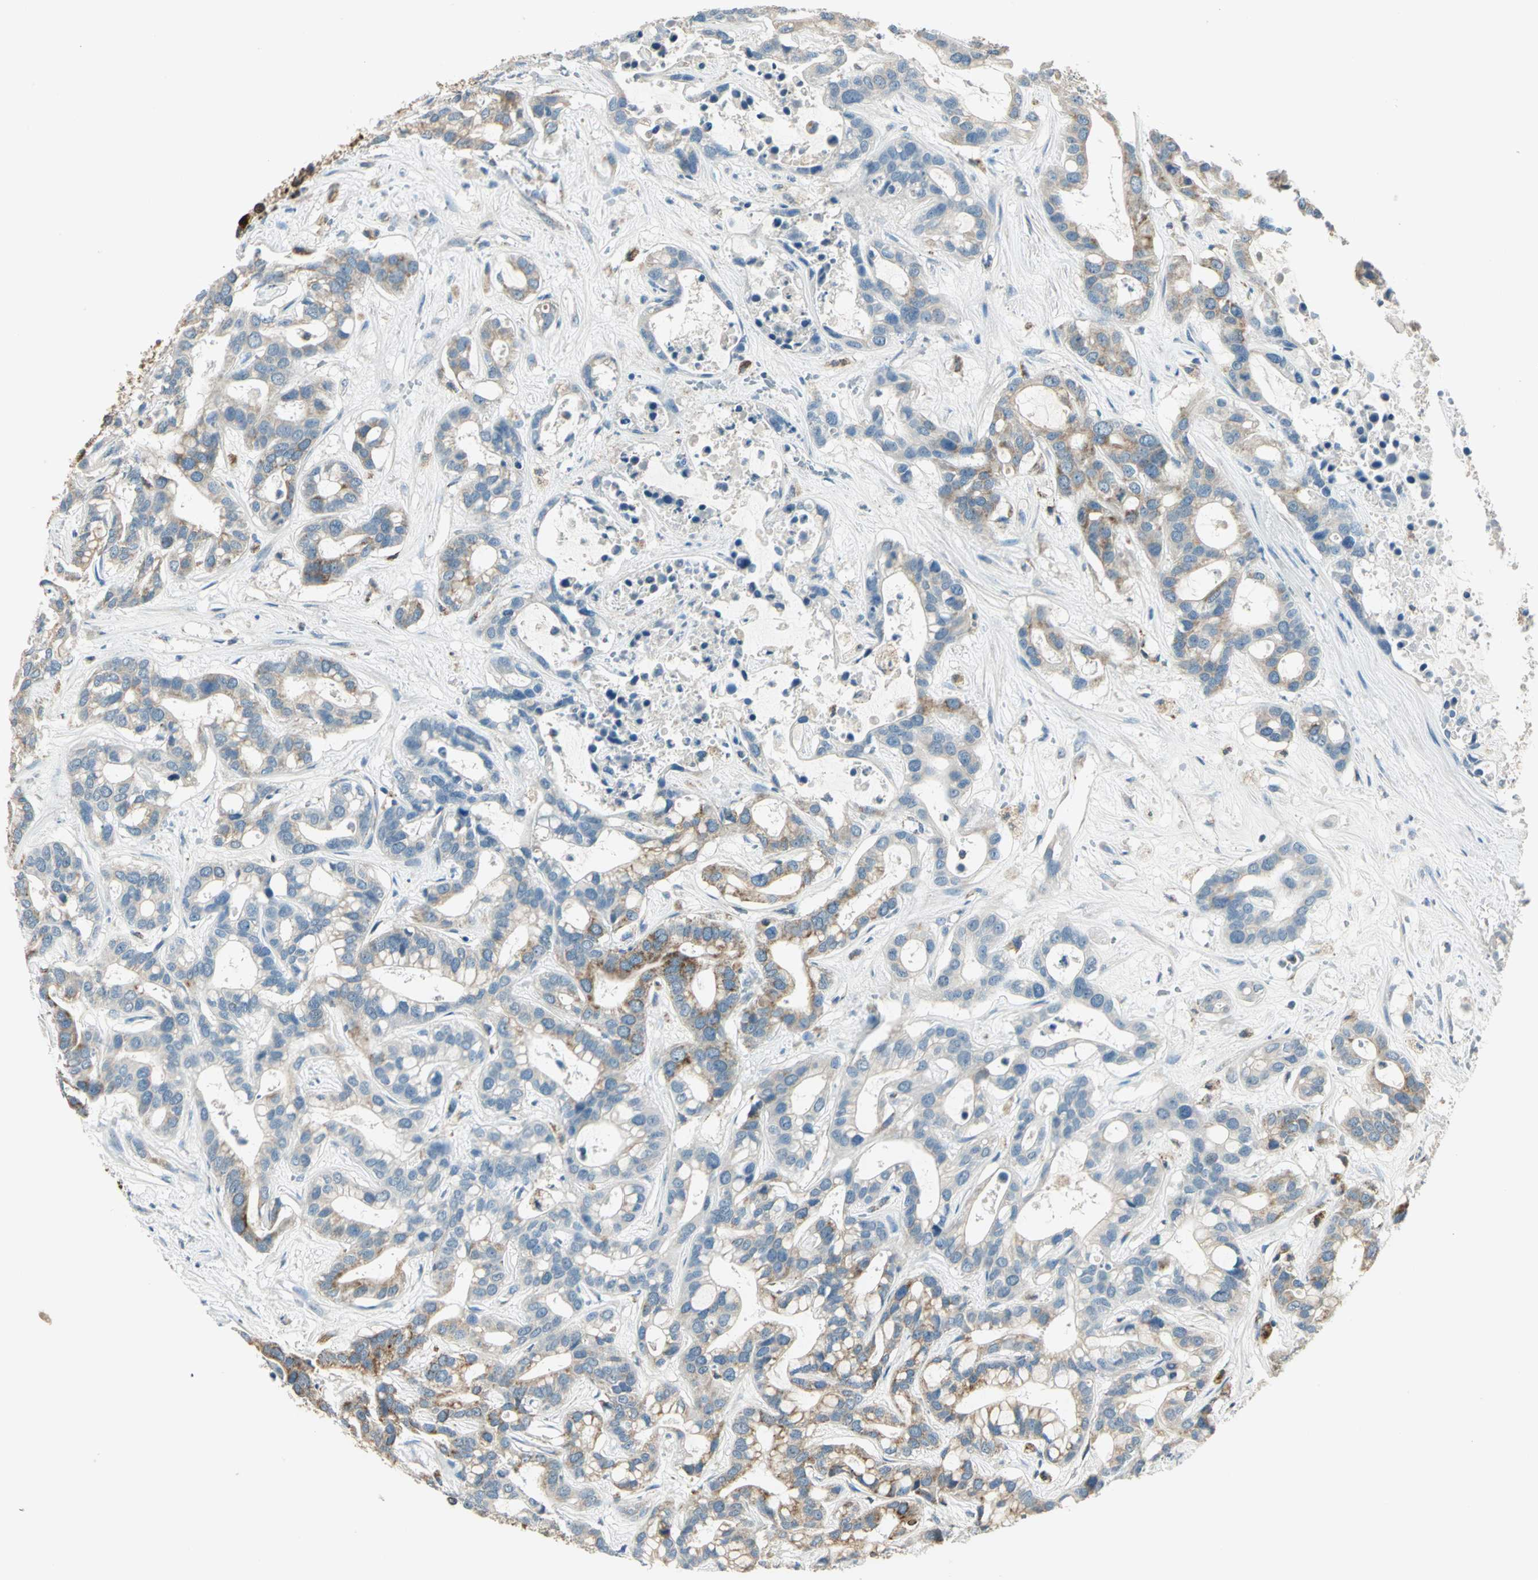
{"staining": {"intensity": "moderate", "quantity": ">75%", "location": "cytoplasmic/membranous"}, "tissue": "liver cancer", "cell_type": "Tumor cells", "image_type": "cancer", "snomed": [{"axis": "morphology", "description": "Cholangiocarcinoma"}, {"axis": "topography", "description": "Liver"}], "caption": "Liver cancer was stained to show a protein in brown. There is medium levels of moderate cytoplasmic/membranous staining in about >75% of tumor cells.", "gene": "ACADM", "patient": {"sex": "female", "age": 65}}